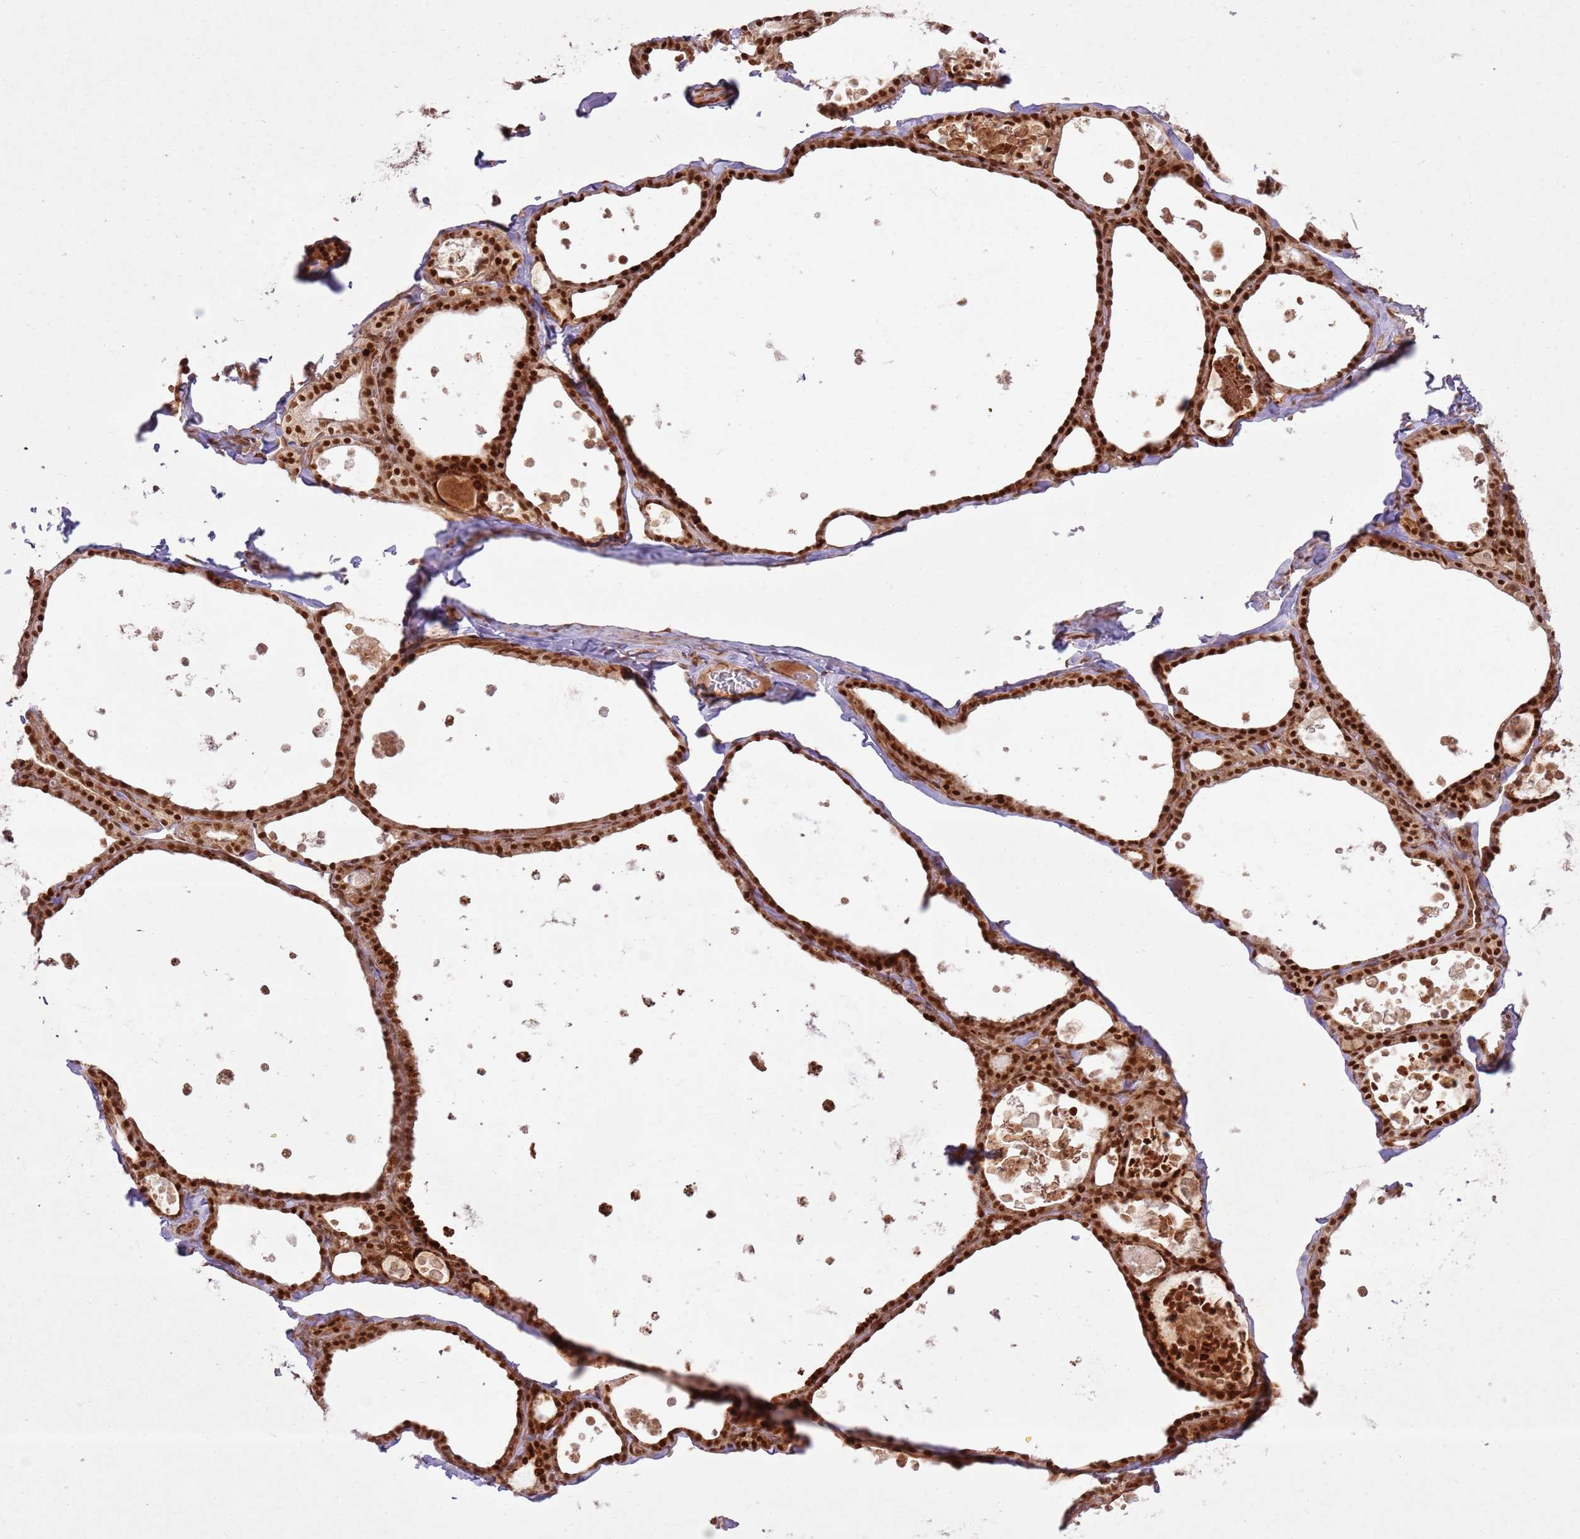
{"staining": {"intensity": "strong", "quantity": ">75%", "location": "cytoplasmic/membranous,nuclear"}, "tissue": "thyroid gland", "cell_type": "Glandular cells", "image_type": "normal", "snomed": [{"axis": "morphology", "description": "Normal tissue, NOS"}, {"axis": "topography", "description": "Thyroid gland"}], "caption": "High-magnification brightfield microscopy of unremarkable thyroid gland stained with DAB (brown) and counterstained with hematoxylin (blue). glandular cells exhibit strong cytoplasmic/membranous,nuclear staining is present in approximately>75% of cells.", "gene": "KLHL36", "patient": {"sex": "male", "age": 56}}